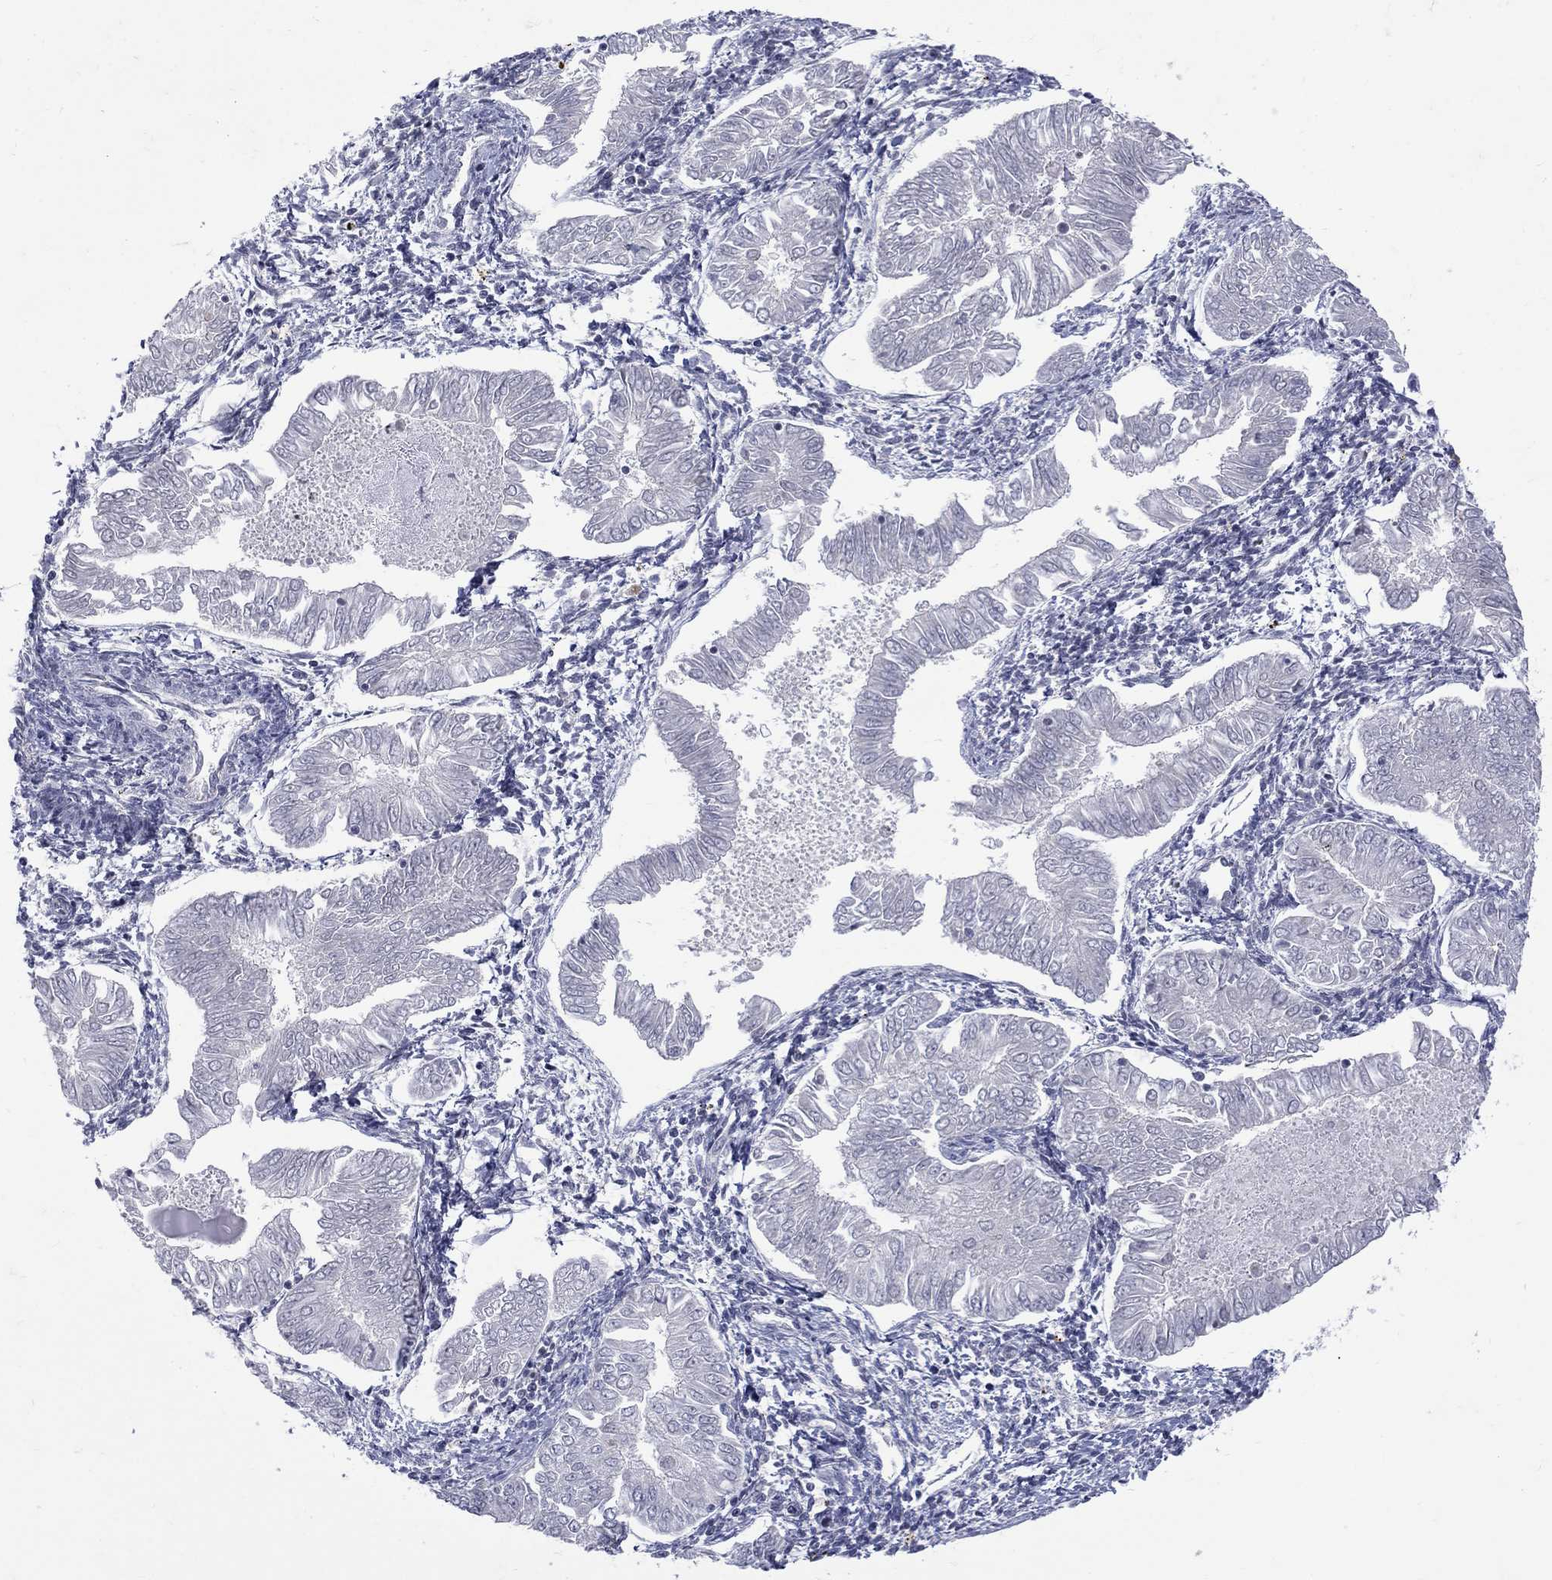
{"staining": {"intensity": "negative", "quantity": "none", "location": "none"}, "tissue": "endometrial cancer", "cell_type": "Tumor cells", "image_type": "cancer", "snomed": [{"axis": "morphology", "description": "Adenocarcinoma, NOS"}, {"axis": "topography", "description": "Endometrium"}], "caption": "Endometrial cancer (adenocarcinoma) was stained to show a protein in brown. There is no significant expression in tumor cells.", "gene": "SH2B1", "patient": {"sex": "female", "age": 53}}